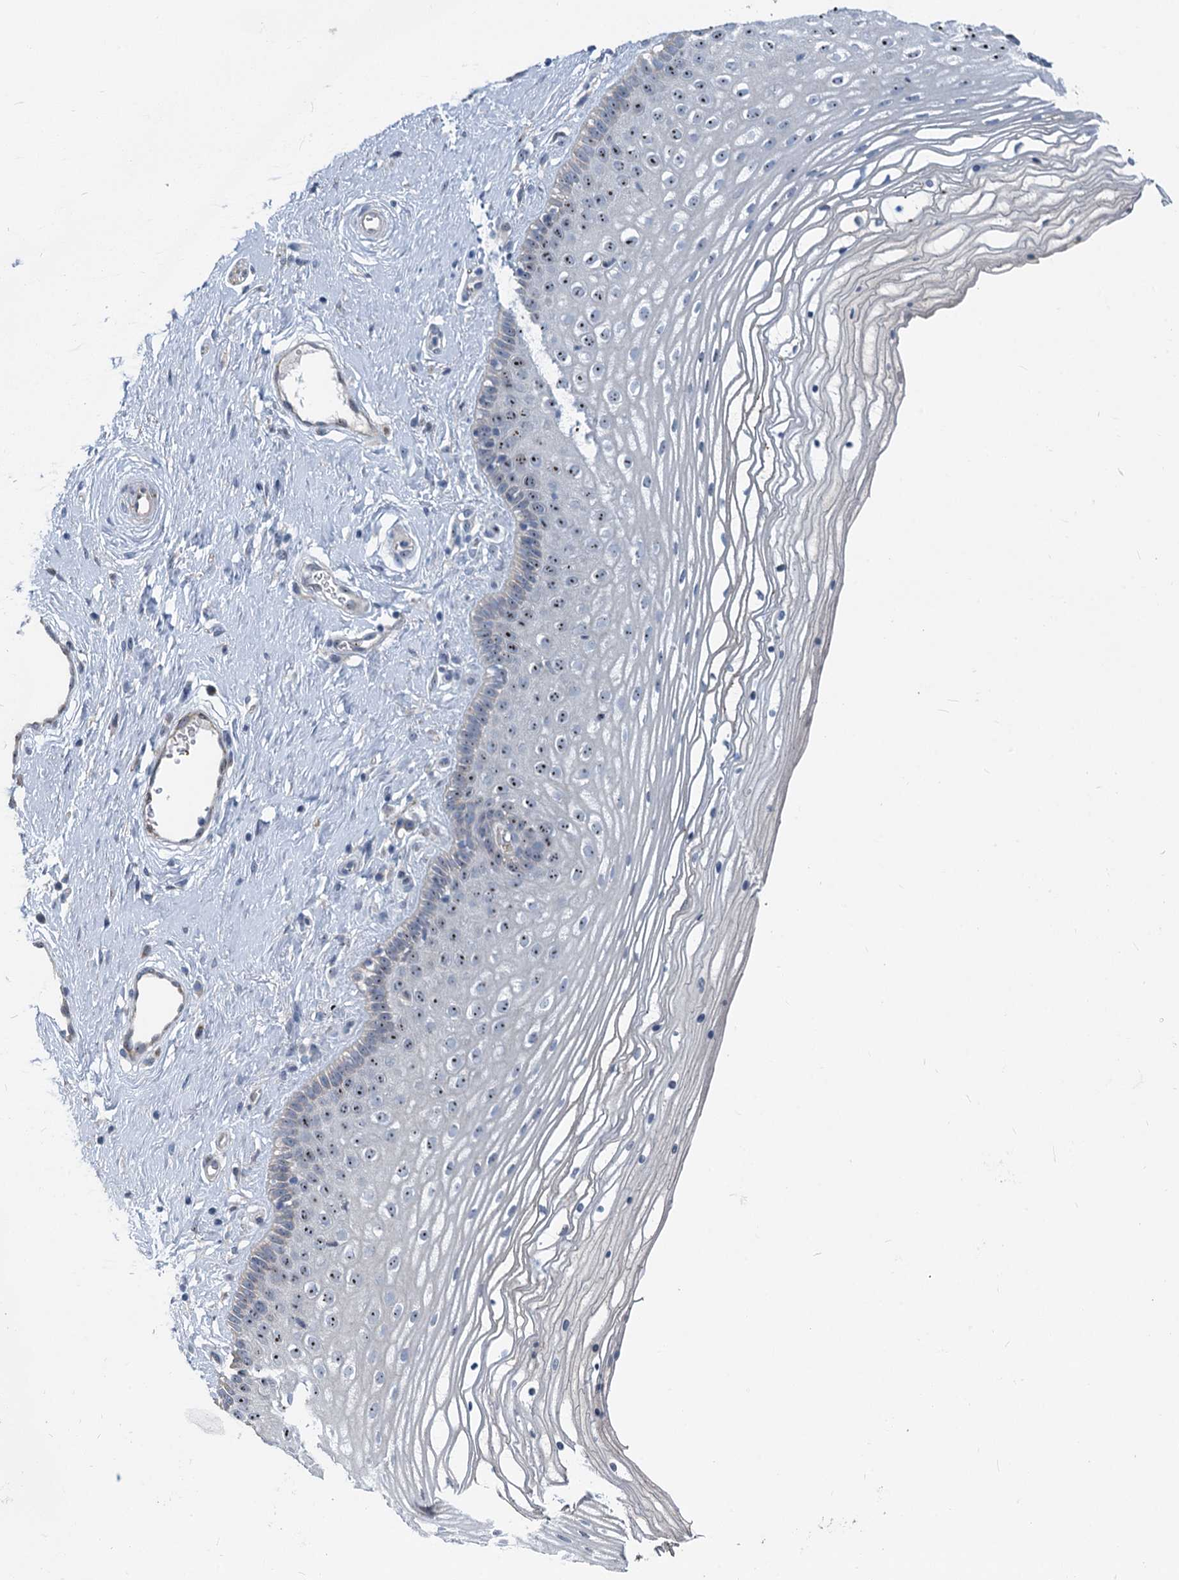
{"staining": {"intensity": "moderate", "quantity": "25%-75%", "location": "nuclear"}, "tissue": "vagina", "cell_type": "Squamous epithelial cells", "image_type": "normal", "snomed": [{"axis": "morphology", "description": "Normal tissue, NOS"}, {"axis": "topography", "description": "Vagina"}], "caption": "This is a histology image of immunohistochemistry (IHC) staining of unremarkable vagina, which shows moderate expression in the nuclear of squamous epithelial cells.", "gene": "ASXL3", "patient": {"sex": "female", "age": 46}}